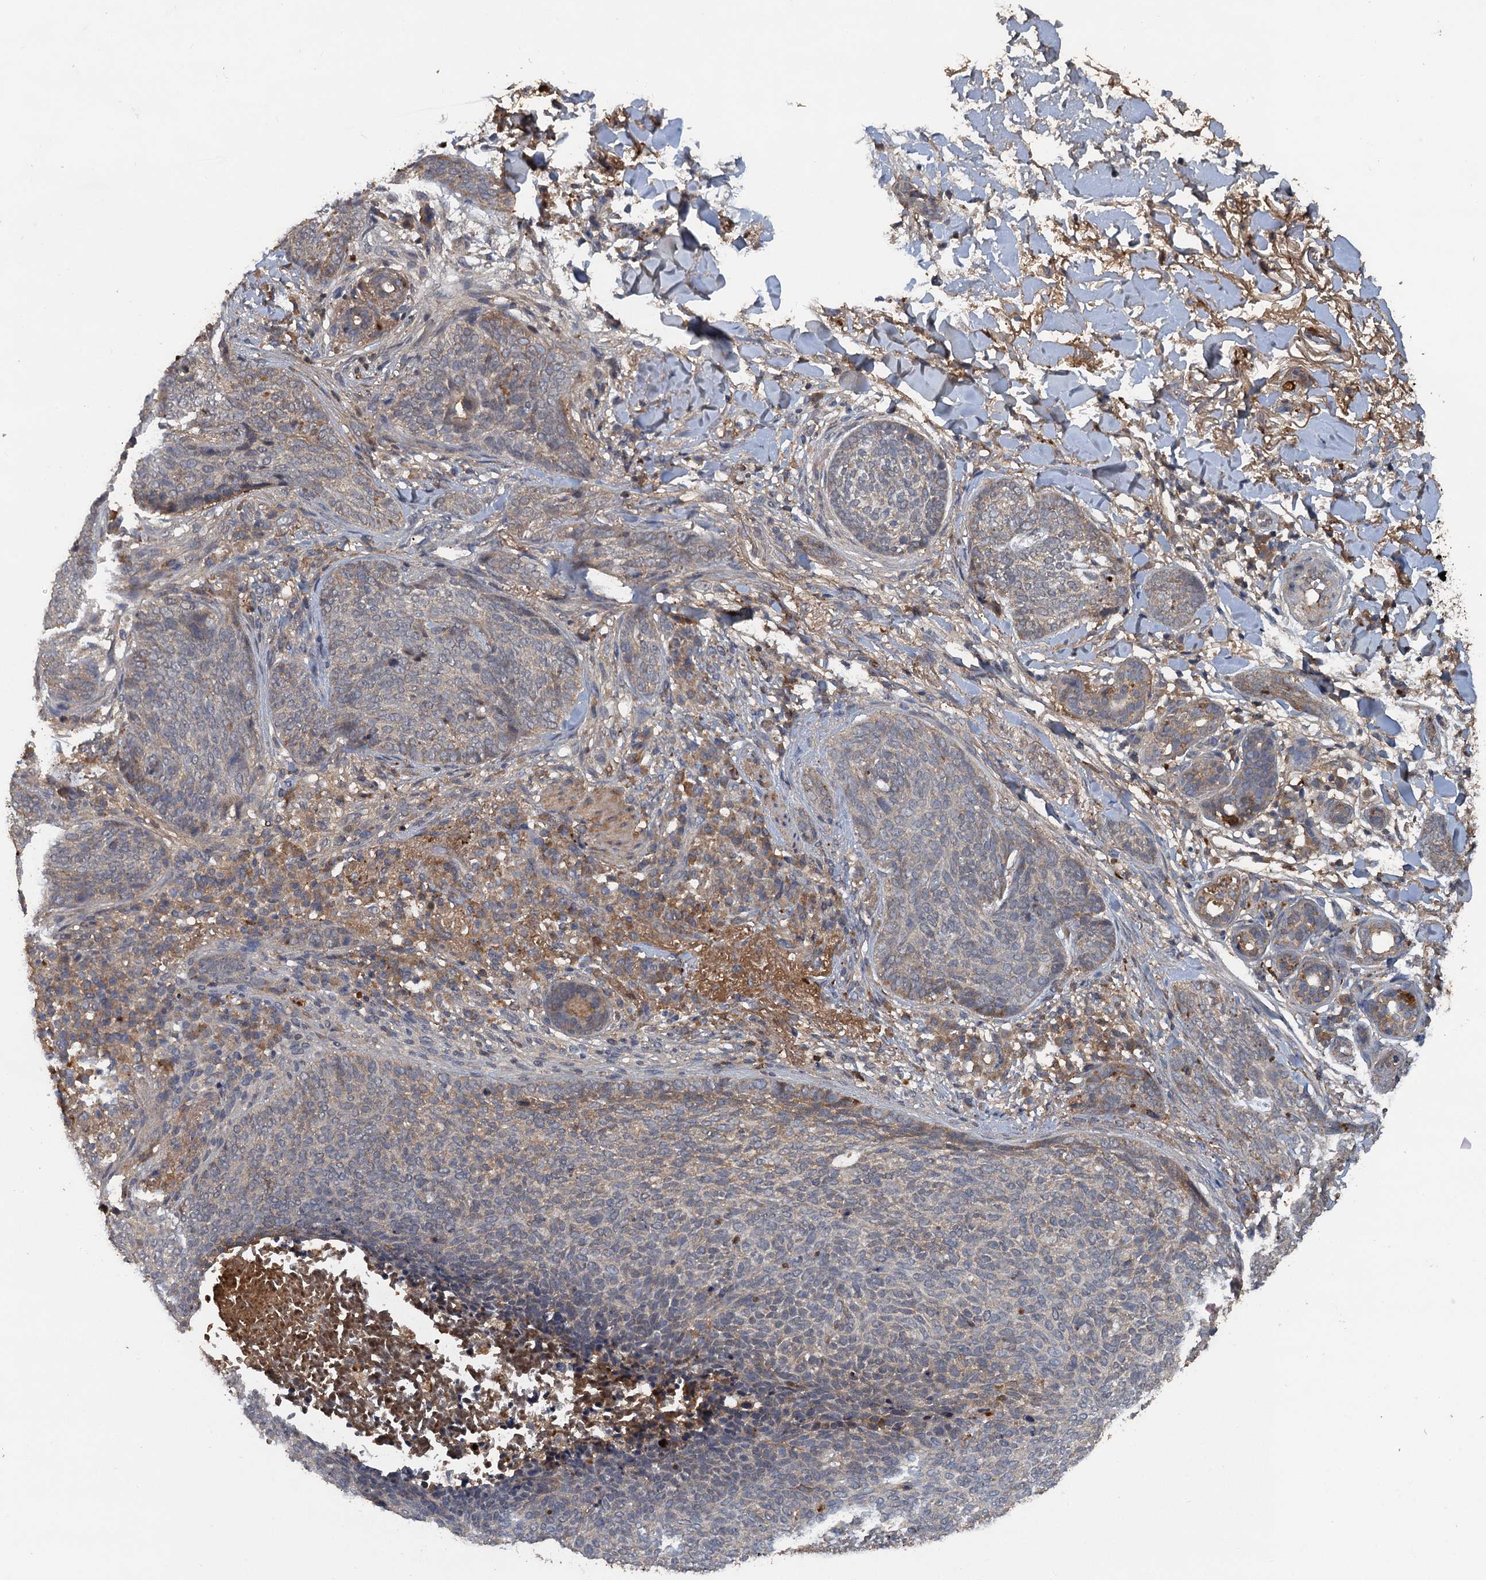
{"staining": {"intensity": "negative", "quantity": "none", "location": "none"}, "tissue": "skin cancer", "cell_type": "Tumor cells", "image_type": "cancer", "snomed": [{"axis": "morphology", "description": "Basal cell carcinoma"}, {"axis": "topography", "description": "Skin"}], "caption": "Tumor cells show no significant protein positivity in skin basal cell carcinoma.", "gene": "HAPLN3", "patient": {"sex": "male", "age": 85}}